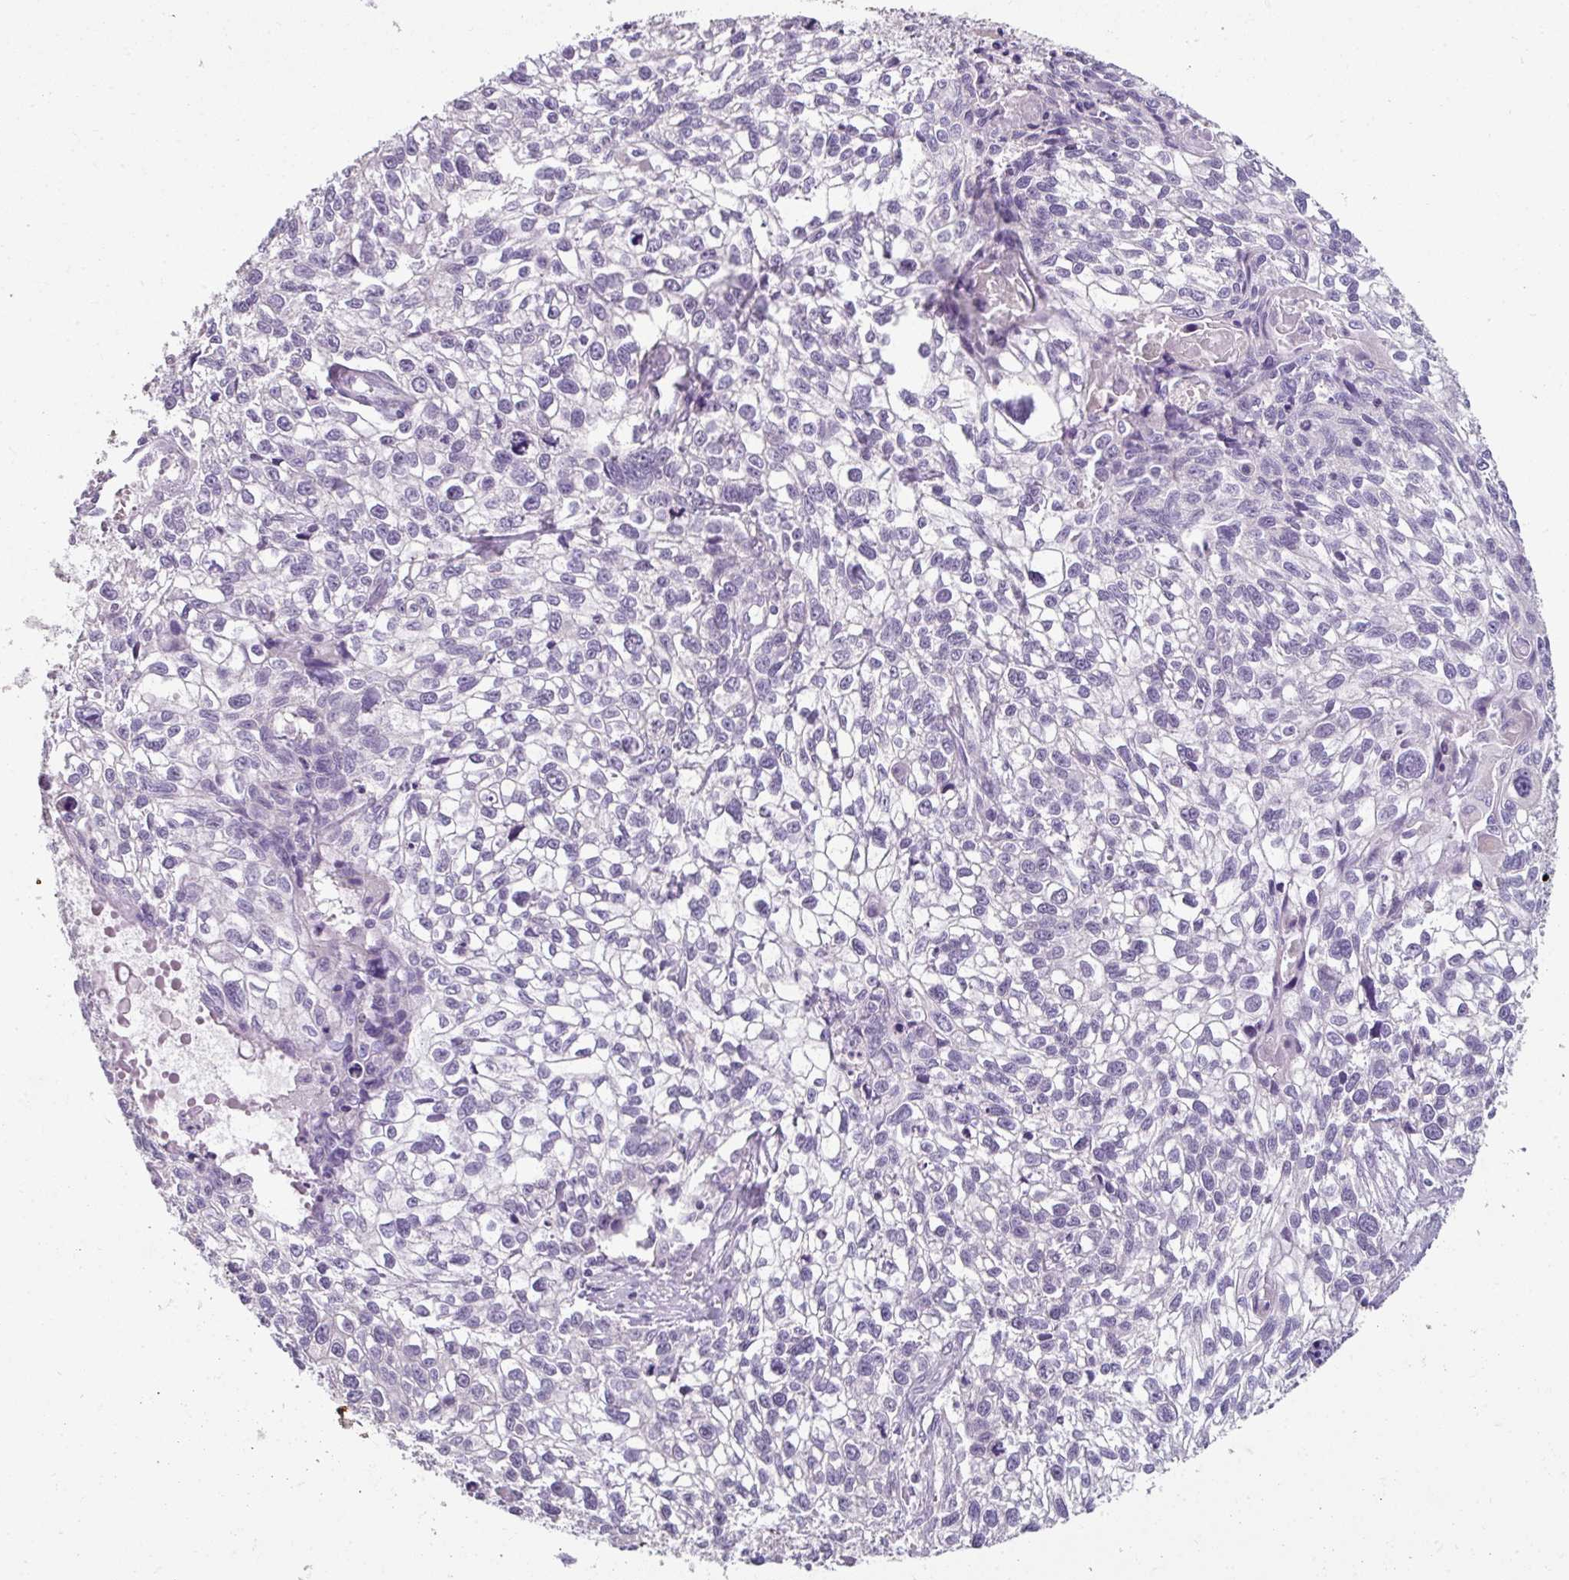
{"staining": {"intensity": "negative", "quantity": "none", "location": "none"}, "tissue": "lung cancer", "cell_type": "Tumor cells", "image_type": "cancer", "snomed": [{"axis": "morphology", "description": "Squamous cell carcinoma, NOS"}, {"axis": "topography", "description": "Lung"}], "caption": "The micrograph displays no staining of tumor cells in lung squamous cell carcinoma.", "gene": "FHAD1", "patient": {"sex": "male", "age": 74}}